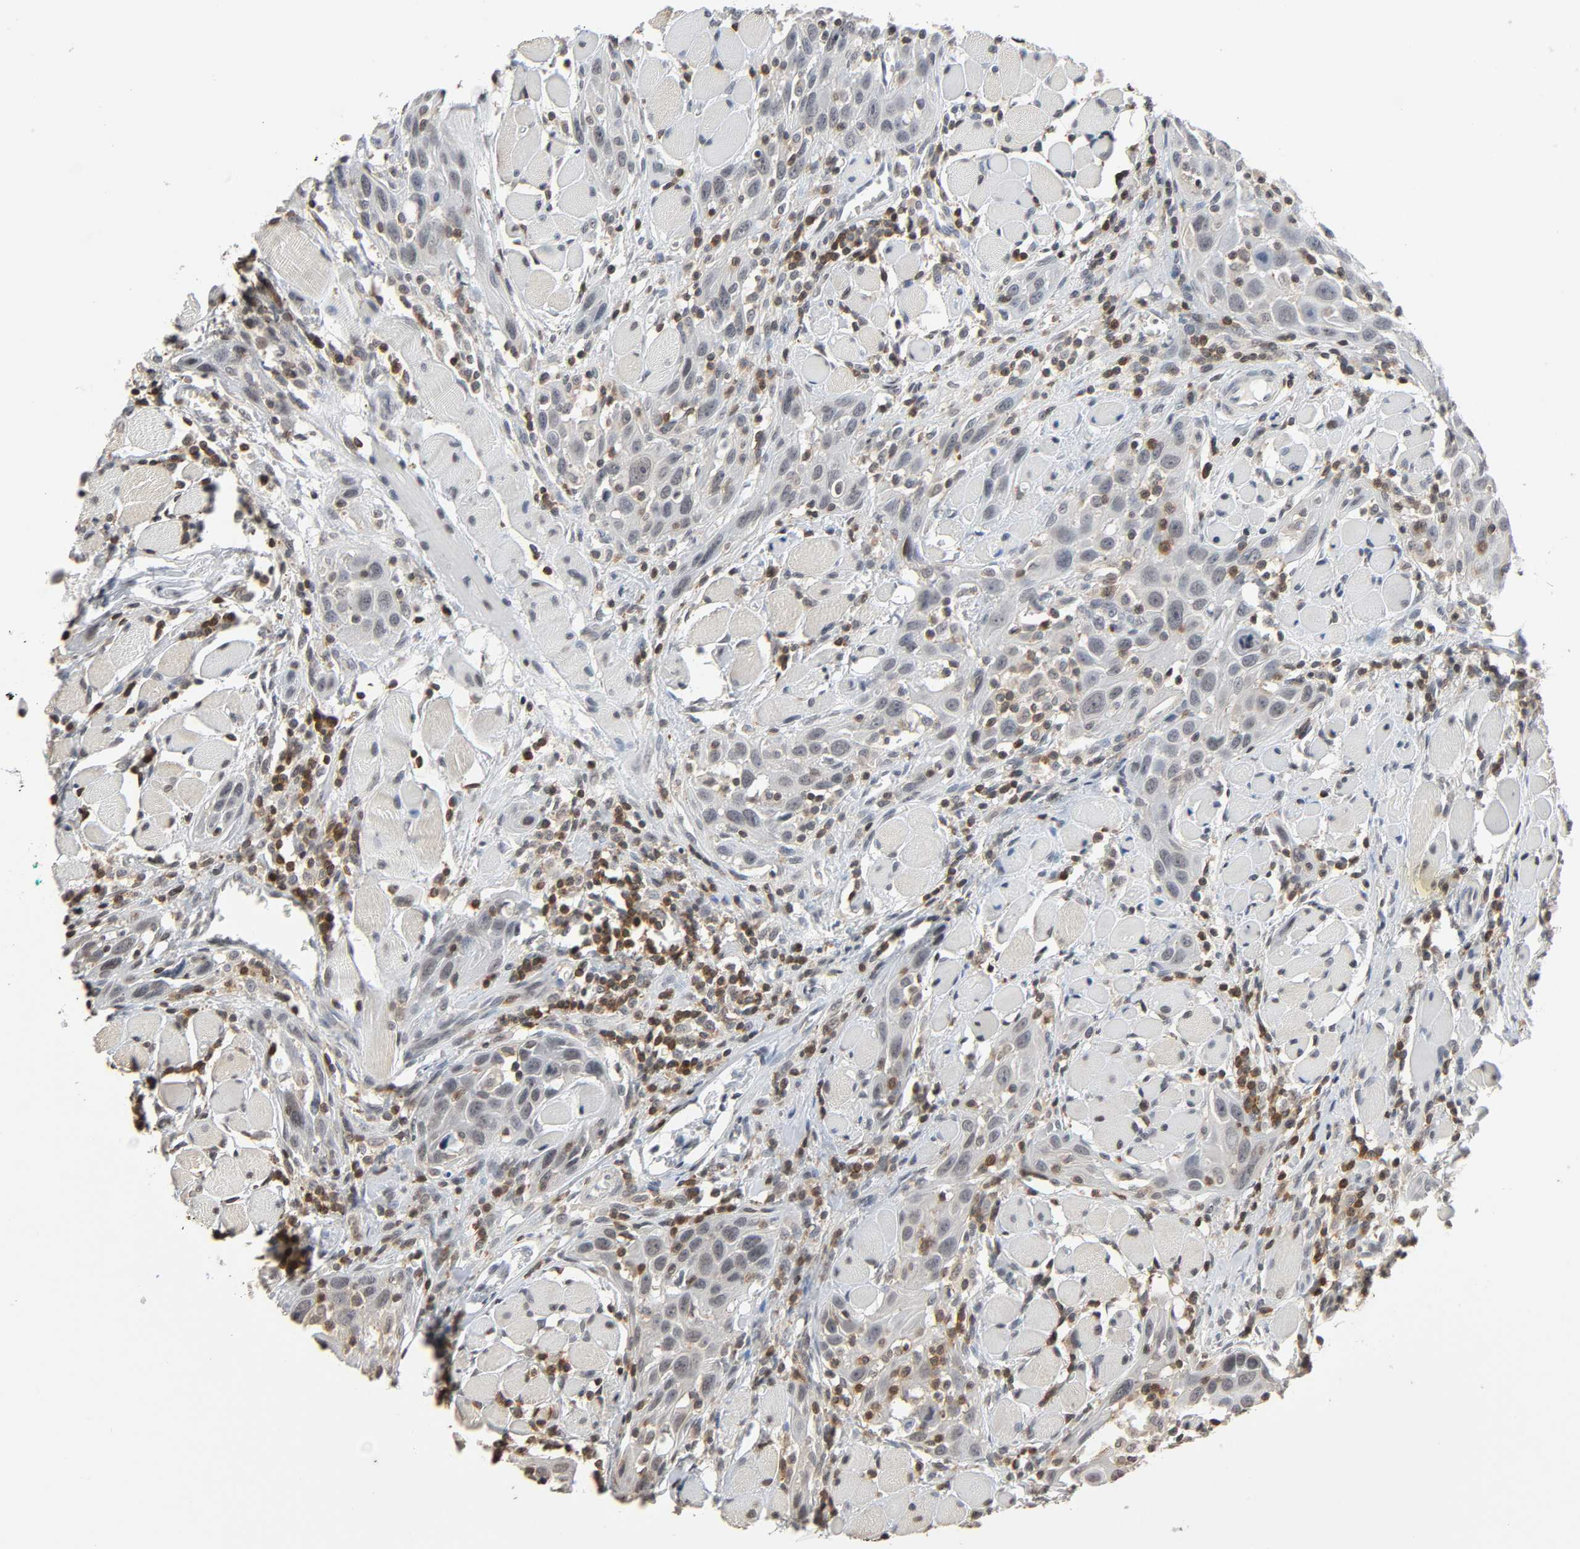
{"staining": {"intensity": "negative", "quantity": "none", "location": "none"}, "tissue": "head and neck cancer", "cell_type": "Tumor cells", "image_type": "cancer", "snomed": [{"axis": "morphology", "description": "Squamous cell carcinoma, NOS"}, {"axis": "topography", "description": "Oral tissue"}, {"axis": "topography", "description": "Head-Neck"}], "caption": "Histopathology image shows no protein expression in tumor cells of squamous cell carcinoma (head and neck) tissue.", "gene": "STK4", "patient": {"sex": "female", "age": 50}}